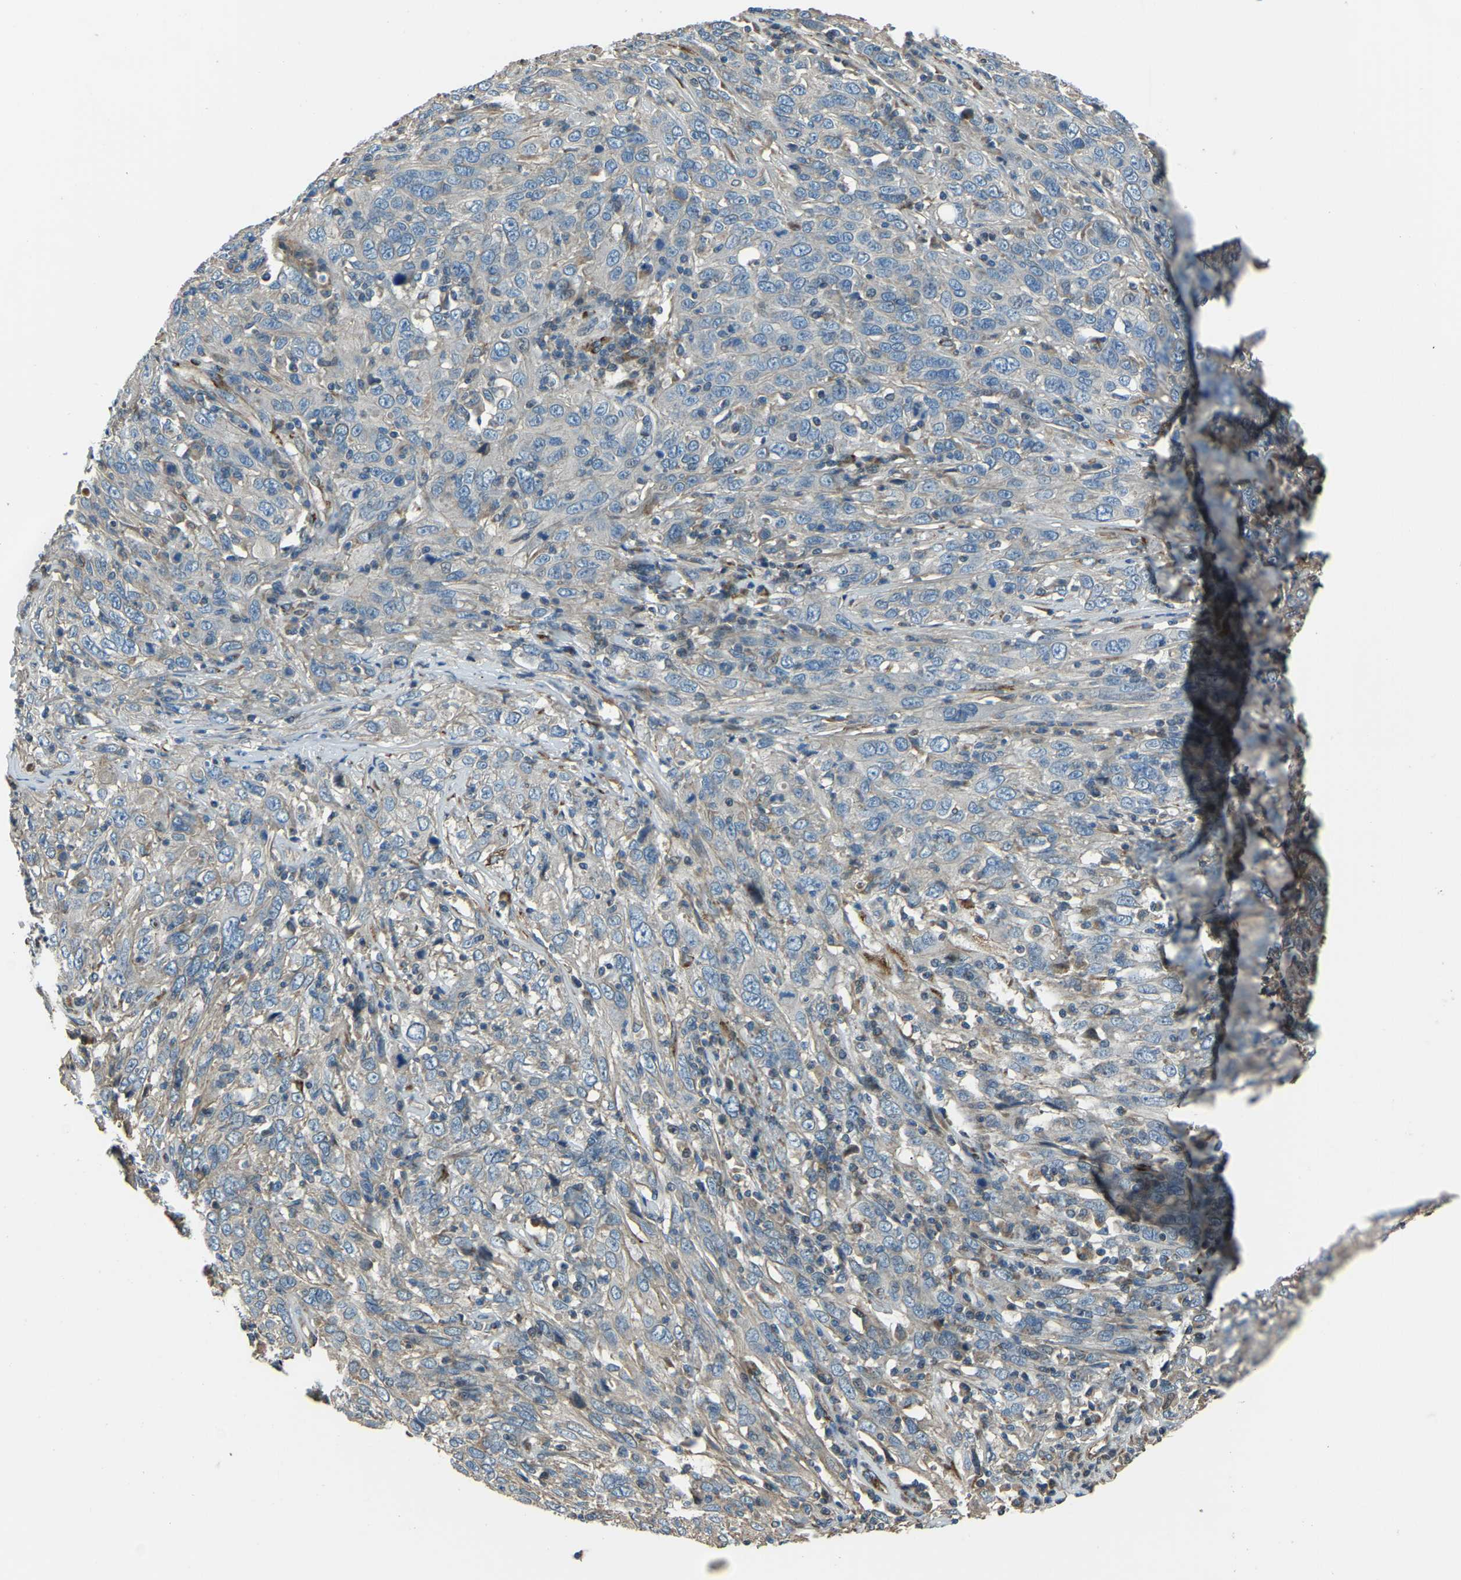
{"staining": {"intensity": "negative", "quantity": "none", "location": "none"}, "tissue": "cervical cancer", "cell_type": "Tumor cells", "image_type": "cancer", "snomed": [{"axis": "morphology", "description": "Squamous cell carcinoma, NOS"}, {"axis": "topography", "description": "Cervix"}], "caption": "Cervical squamous cell carcinoma was stained to show a protein in brown. There is no significant expression in tumor cells.", "gene": "COL3A1", "patient": {"sex": "female", "age": 46}}